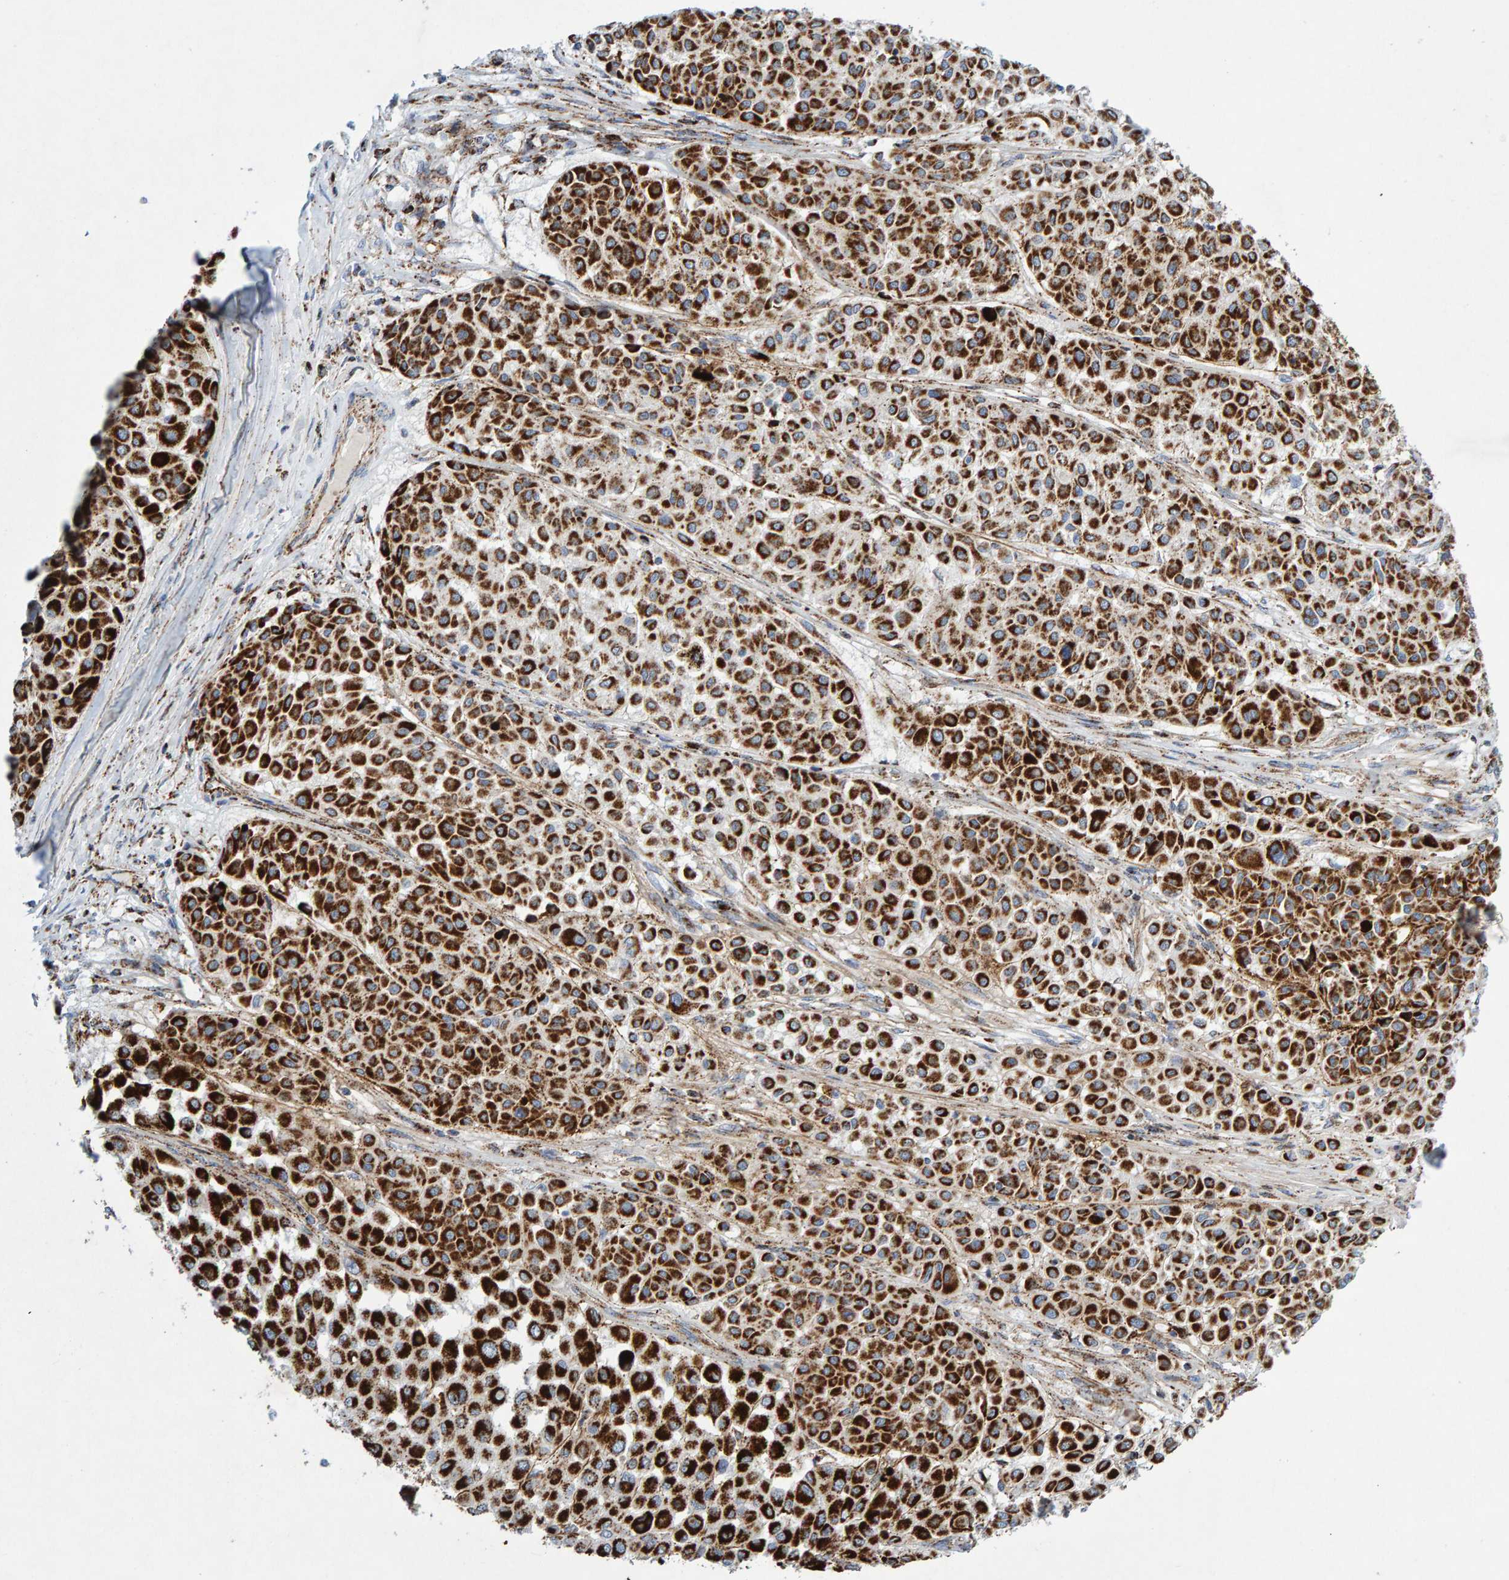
{"staining": {"intensity": "strong", "quantity": ">75%", "location": "cytoplasmic/membranous"}, "tissue": "melanoma", "cell_type": "Tumor cells", "image_type": "cancer", "snomed": [{"axis": "morphology", "description": "Malignant melanoma, Metastatic site"}, {"axis": "topography", "description": "Soft tissue"}], "caption": "The immunohistochemical stain shows strong cytoplasmic/membranous positivity in tumor cells of melanoma tissue.", "gene": "GGTA1", "patient": {"sex": "male", "age": 41}}